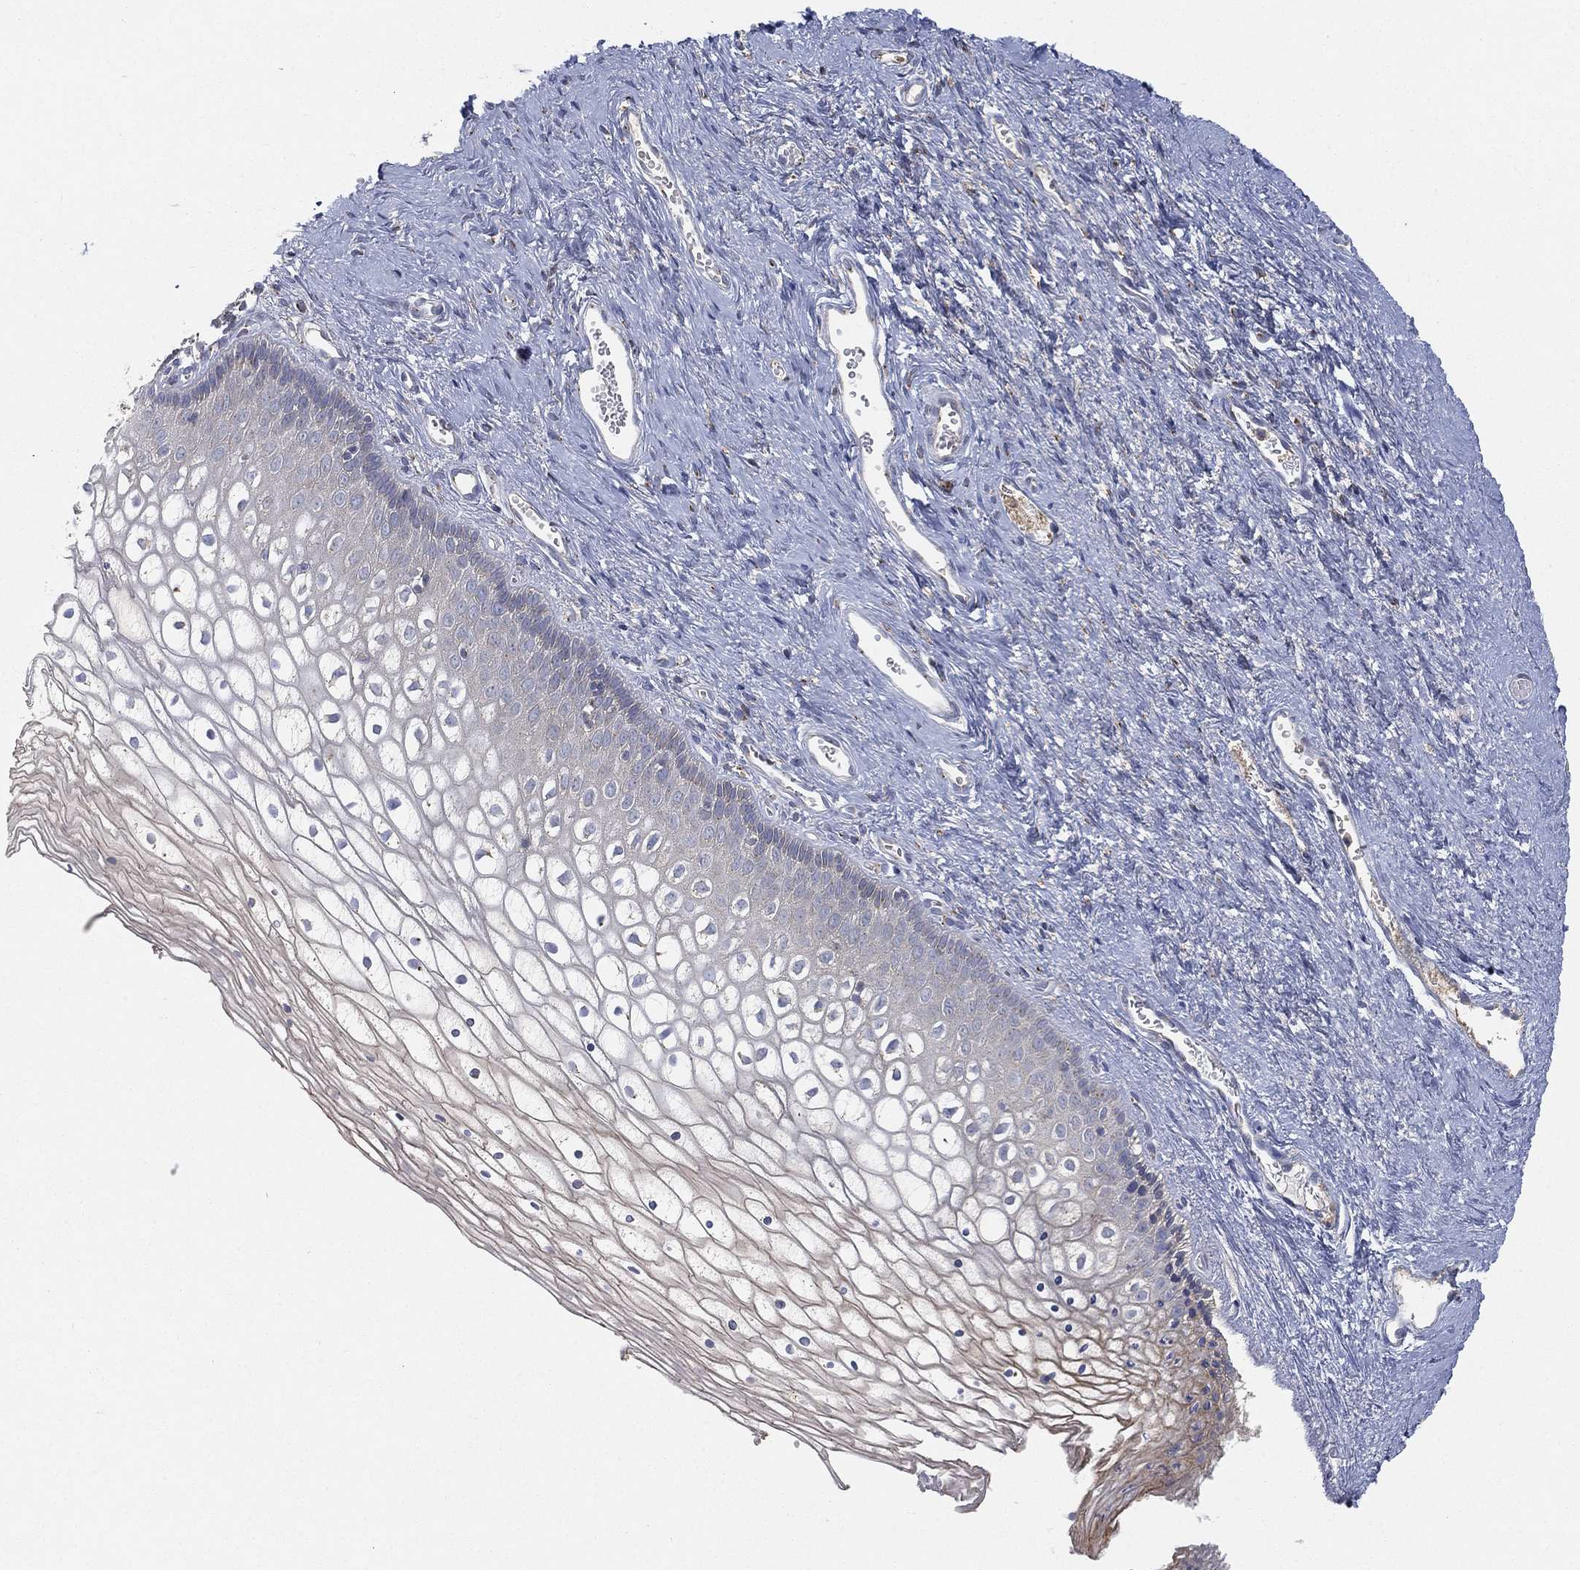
{"staining": {"intensity": "negative", "quantity": "none", "location": "none"}, "tissue": "vagina", "cell_type": "Squamous epithelial cells", "image_type": "normal", "snomed": [{"axis": "morphology", "description": "Normal tissue, NOS"}, {"axis": "topography", "description": "Vagina"}], "caption": "Protein analysis of unremarkable vagina exhibits no significant expression in squamous epithelial cells.", "gene": "CTSL", "patient": {"sex": "female", "age": 32}}